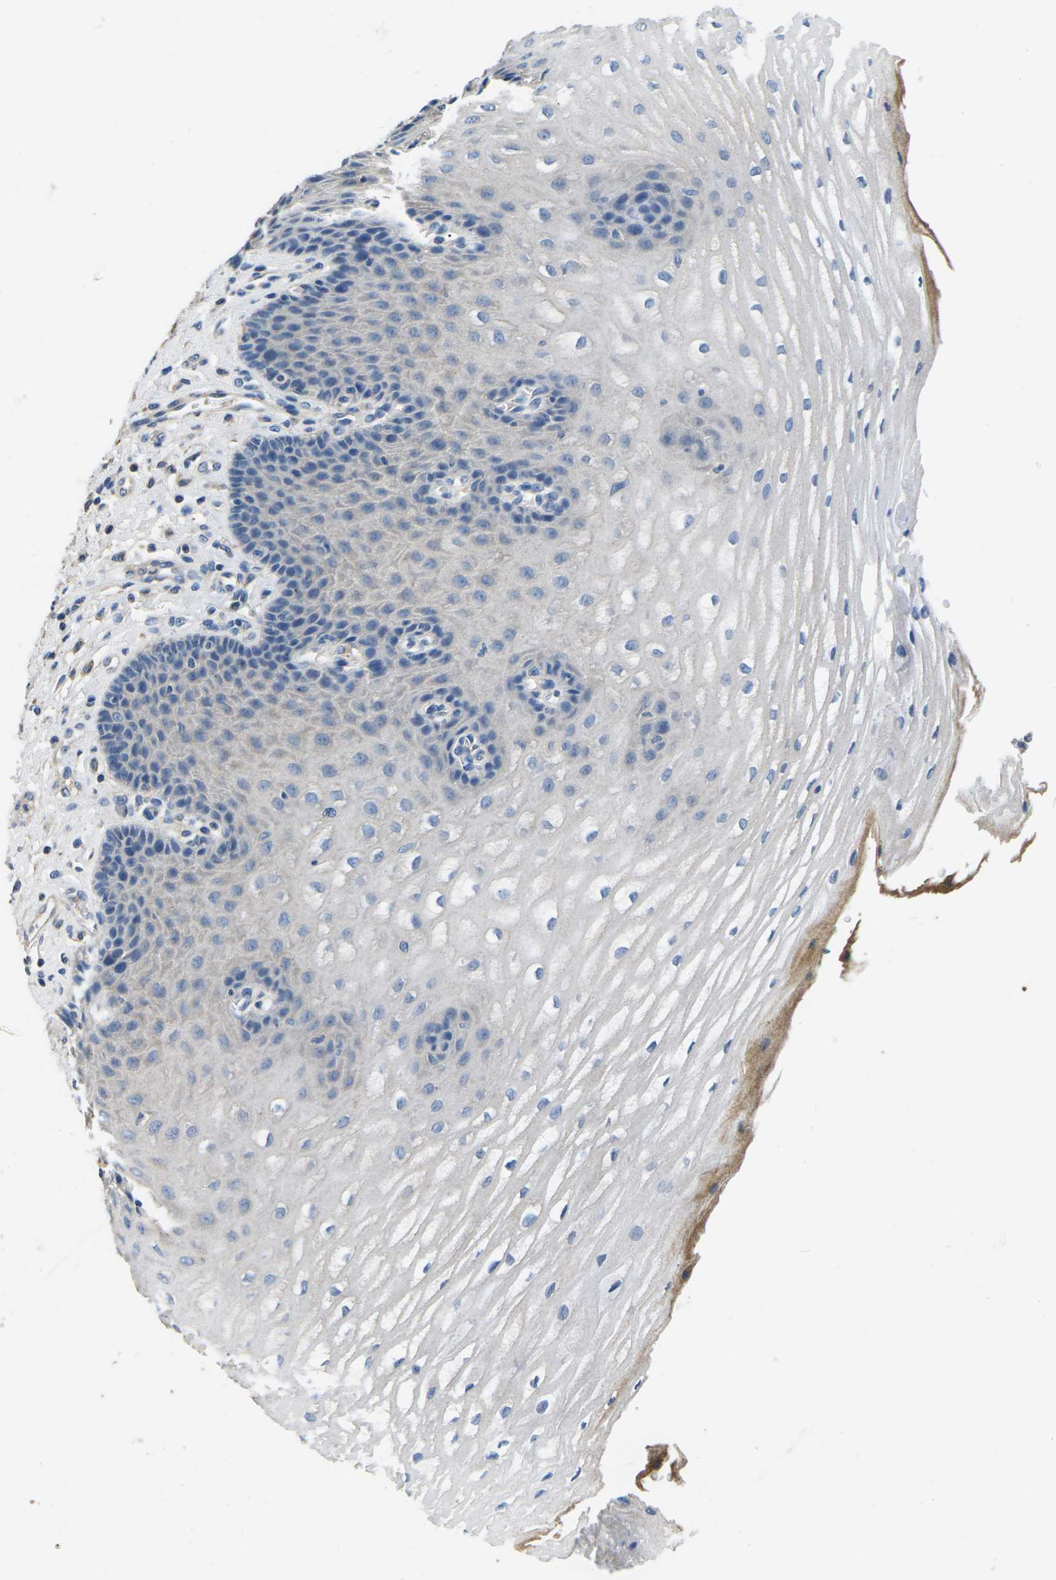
{"staining": {"intensity": "negative", "quantity": "none", "location": "none"}, "tissue": "esophagus", "cell_type": "Squamous epithelial cells", "image_type": "normal", "snomed": [{"axis": "morphology", "description": "Normal tissue, NOS"}, {"axis": "topography", "description": "Esophagus"}], "caption": "Immunohistochemistry (IHC) histopathology image of normal human esophagus stained for a protein (brown), which demonstrates no expression in squamous epithelial cells. (IHC, brightfield microscopy, high magnification).", "gene": "PDCD6IP", "patient": {"sex": "male", "age": 54}}